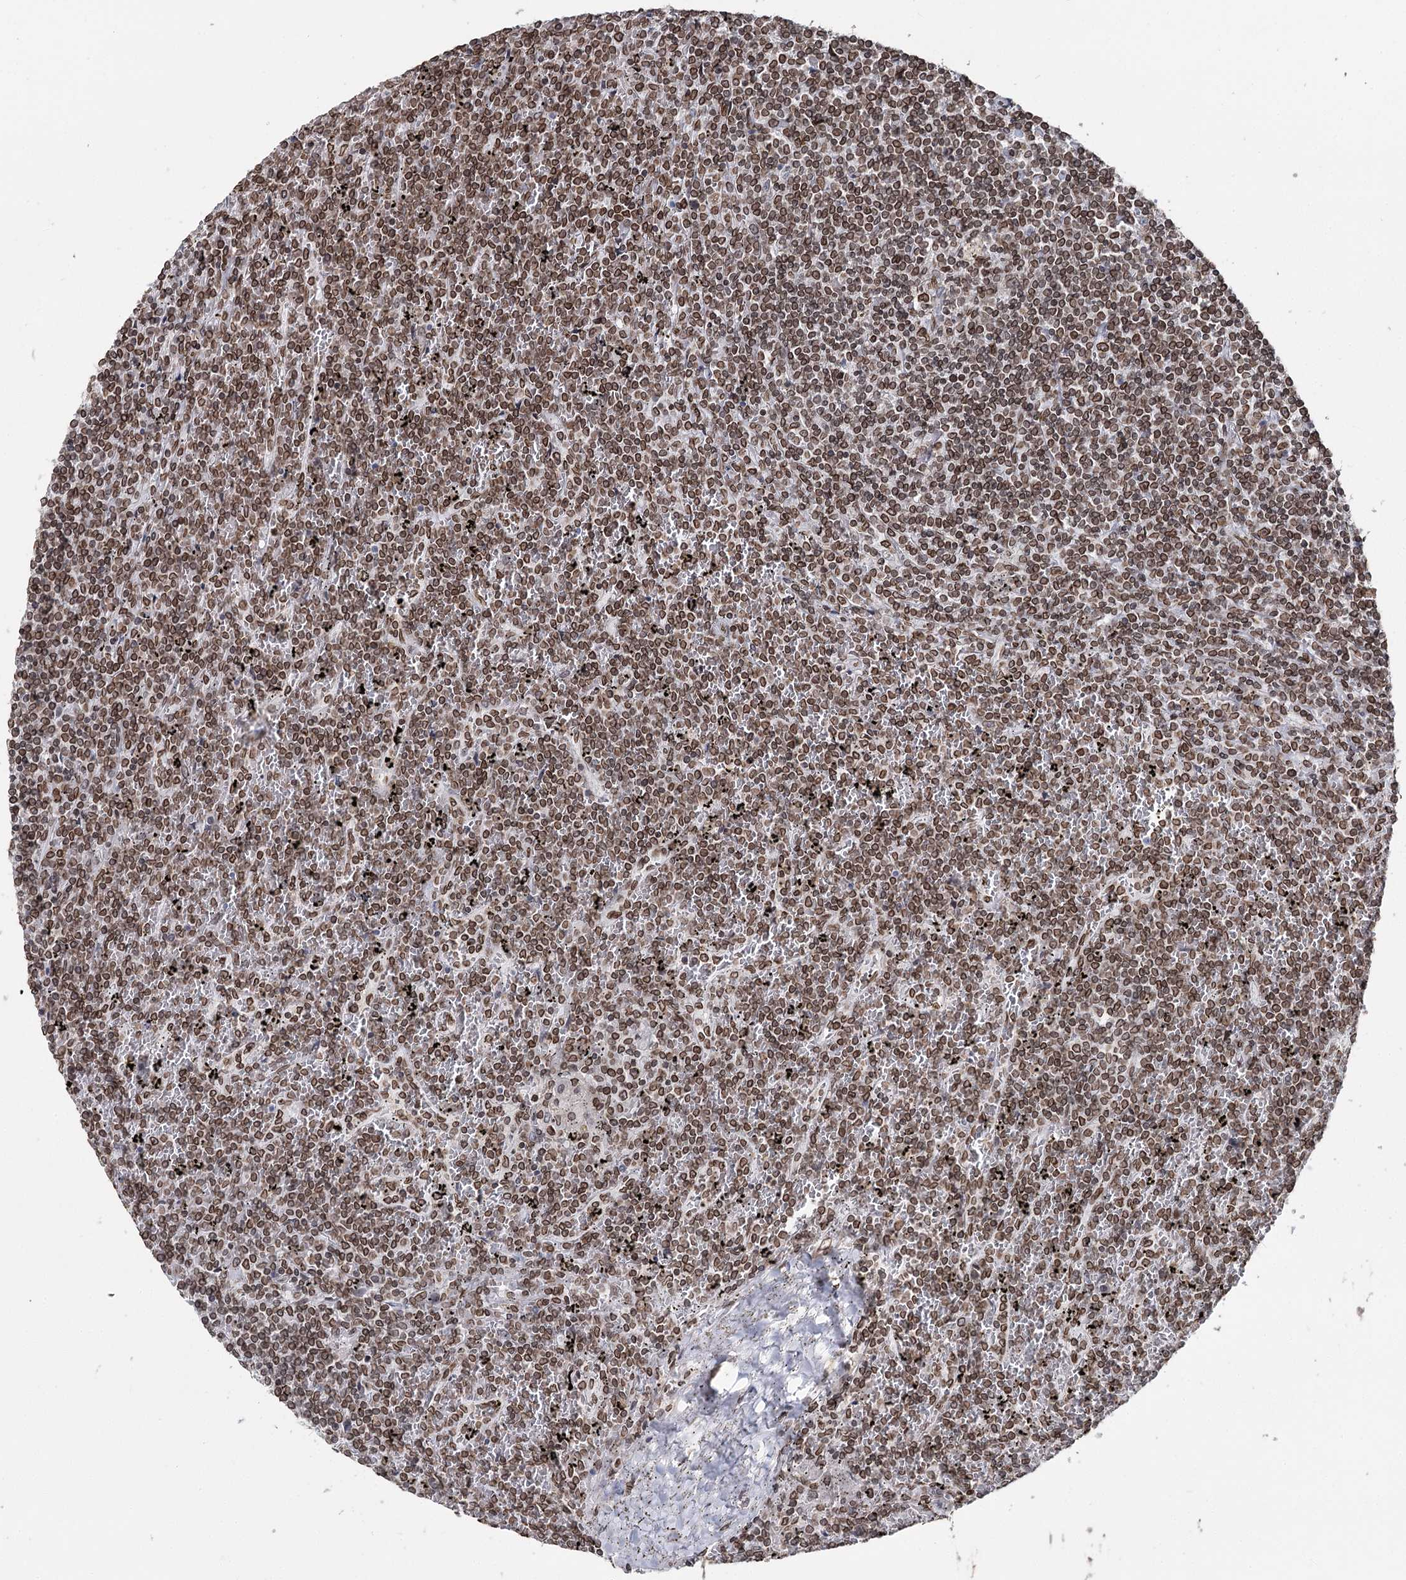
{"staining": {"intensity": "moderate", "quantity": ">75%", "location": "cytoplasmic/membranous,nuclear"}, "tissue": "lymphoma", "cell_type": "Tumor cells", "image_type": "cancer", "snomed": [{"axis": "morphology", "description": "Malignant lymphoma, non-Hodgkin's type, Low grade"}, {"axis": "topography", "description": "Spleen"}], "caption": "An image of human malignant lymphoma, non-Hodgkin's type (low-grade) stained for a protein displays moderate cytoplasmic/membranous and nuclear brown staining in tumor cells. (DAB IHC with brightfield microscopy, high magnification).", "gene": "KIAA0930", "patient": {"sex": "female", "age": 19}}